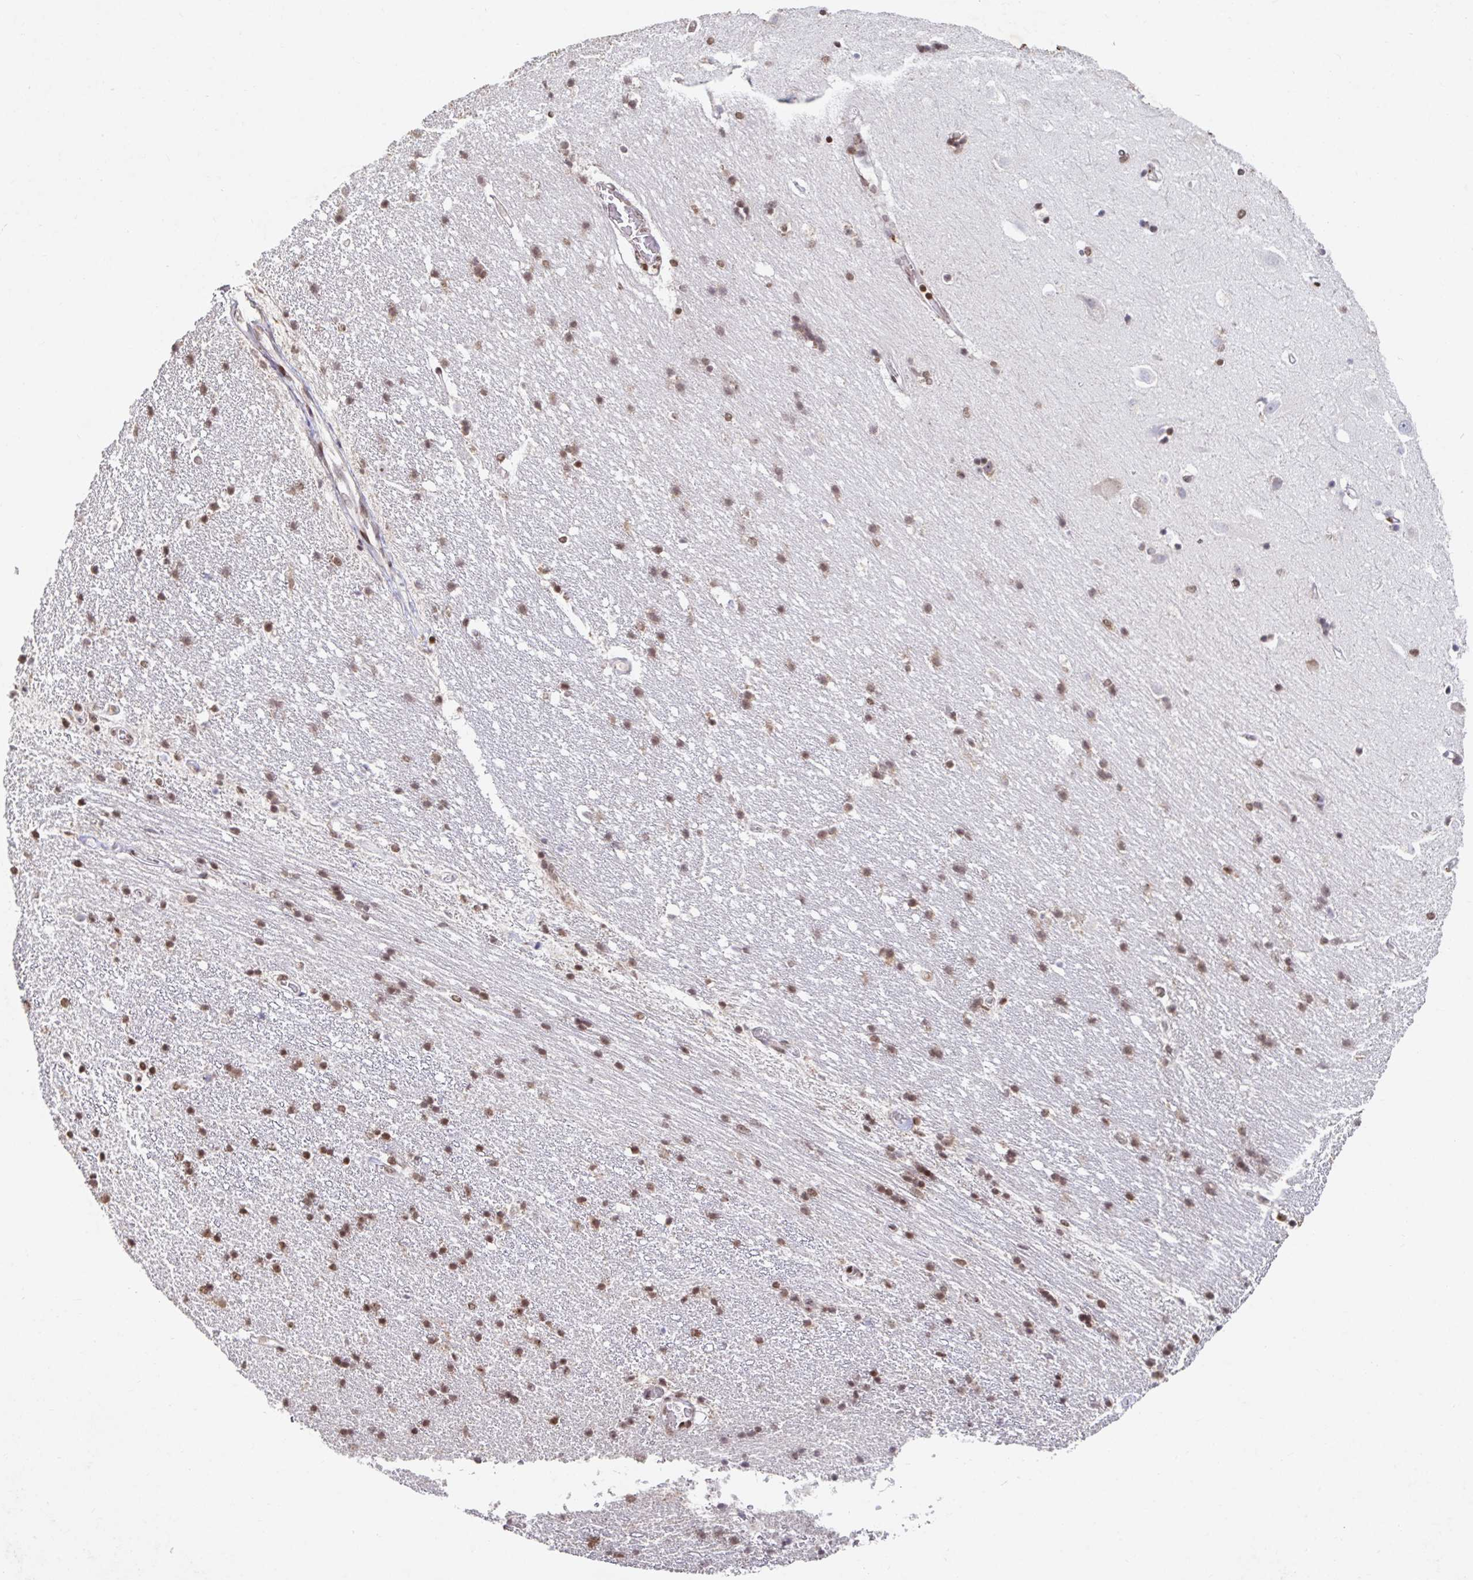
{"staining": {"intensity": "moderate", "quantity": ">75%", "location": "nuclear"}, "tissue": "hippocampus", "cell_type": "Glial cells", "image_type": "normal", "snomed": [{"axis": "morphology", "description": "Normal tissue, NOS"}, {"axis": "topography", "description": "Hippocampus"}], "caption": "A high-resolution photomicrograph shows IHC staining of benign hippocampus, which reveals moderate nuclear staining in approximately >75% of glial cells.", "gene": "C19orf53", "patient": {"sex": "male", "age": 63}}